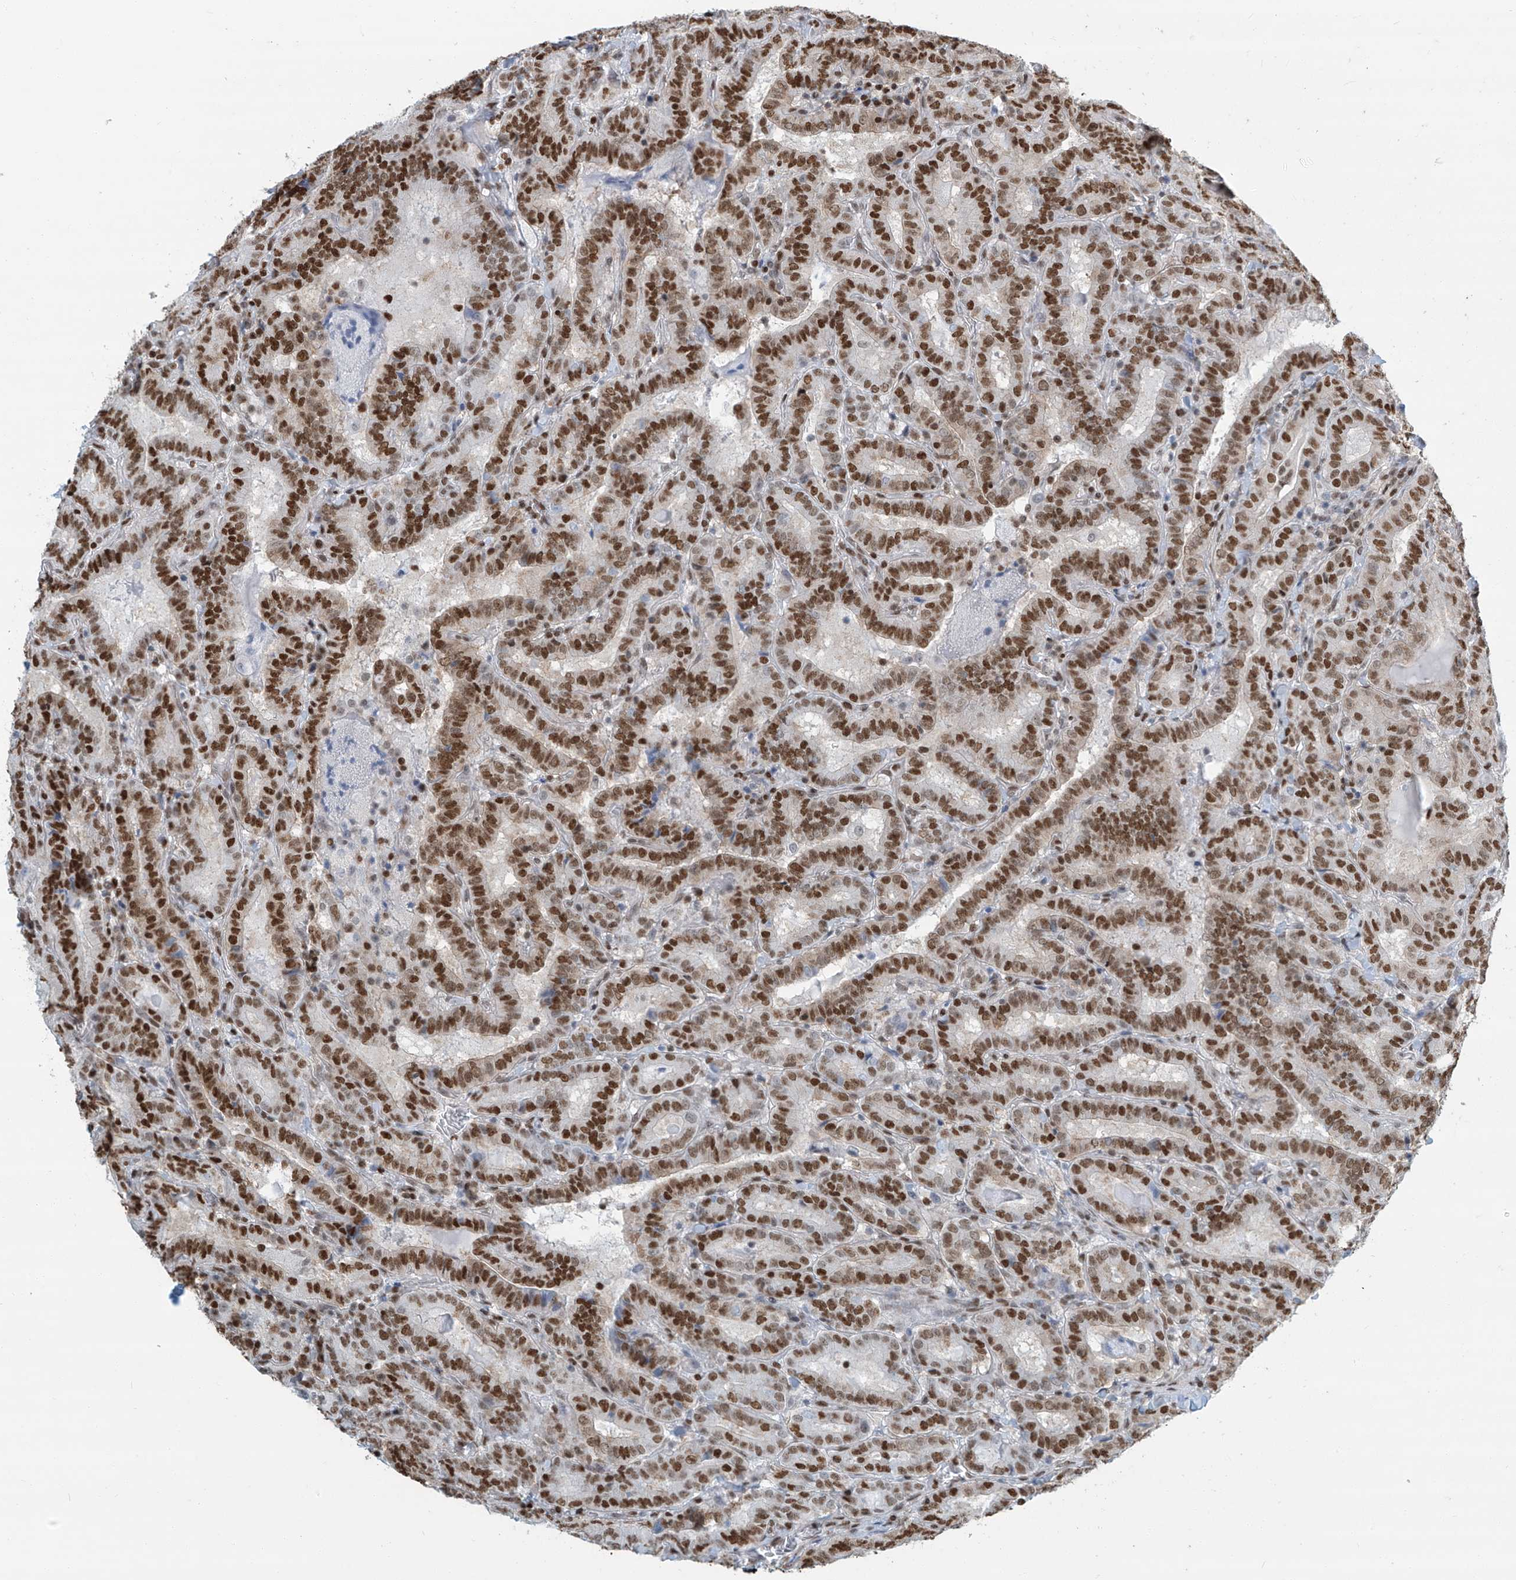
{"staining": {"intensity": "strong", "quantity": ">75%", "location": "nuclear"}, "tissue": "thyroid cancer", "cell_type": "Tumor cells", "image_type": "cancer", "snomed": [{"axis": "morphology", "description": "Papillary adenocarcinoma, NOS"}, {"axis": "topography", "description": "Thyroid gland"}], "caption": "Thyroid papillary adenocarcinoma stained with a protein marker reveals strong staining in tumor cells.", "gene": "SARNP", "patient": {"sex": "female", "age": 72}}